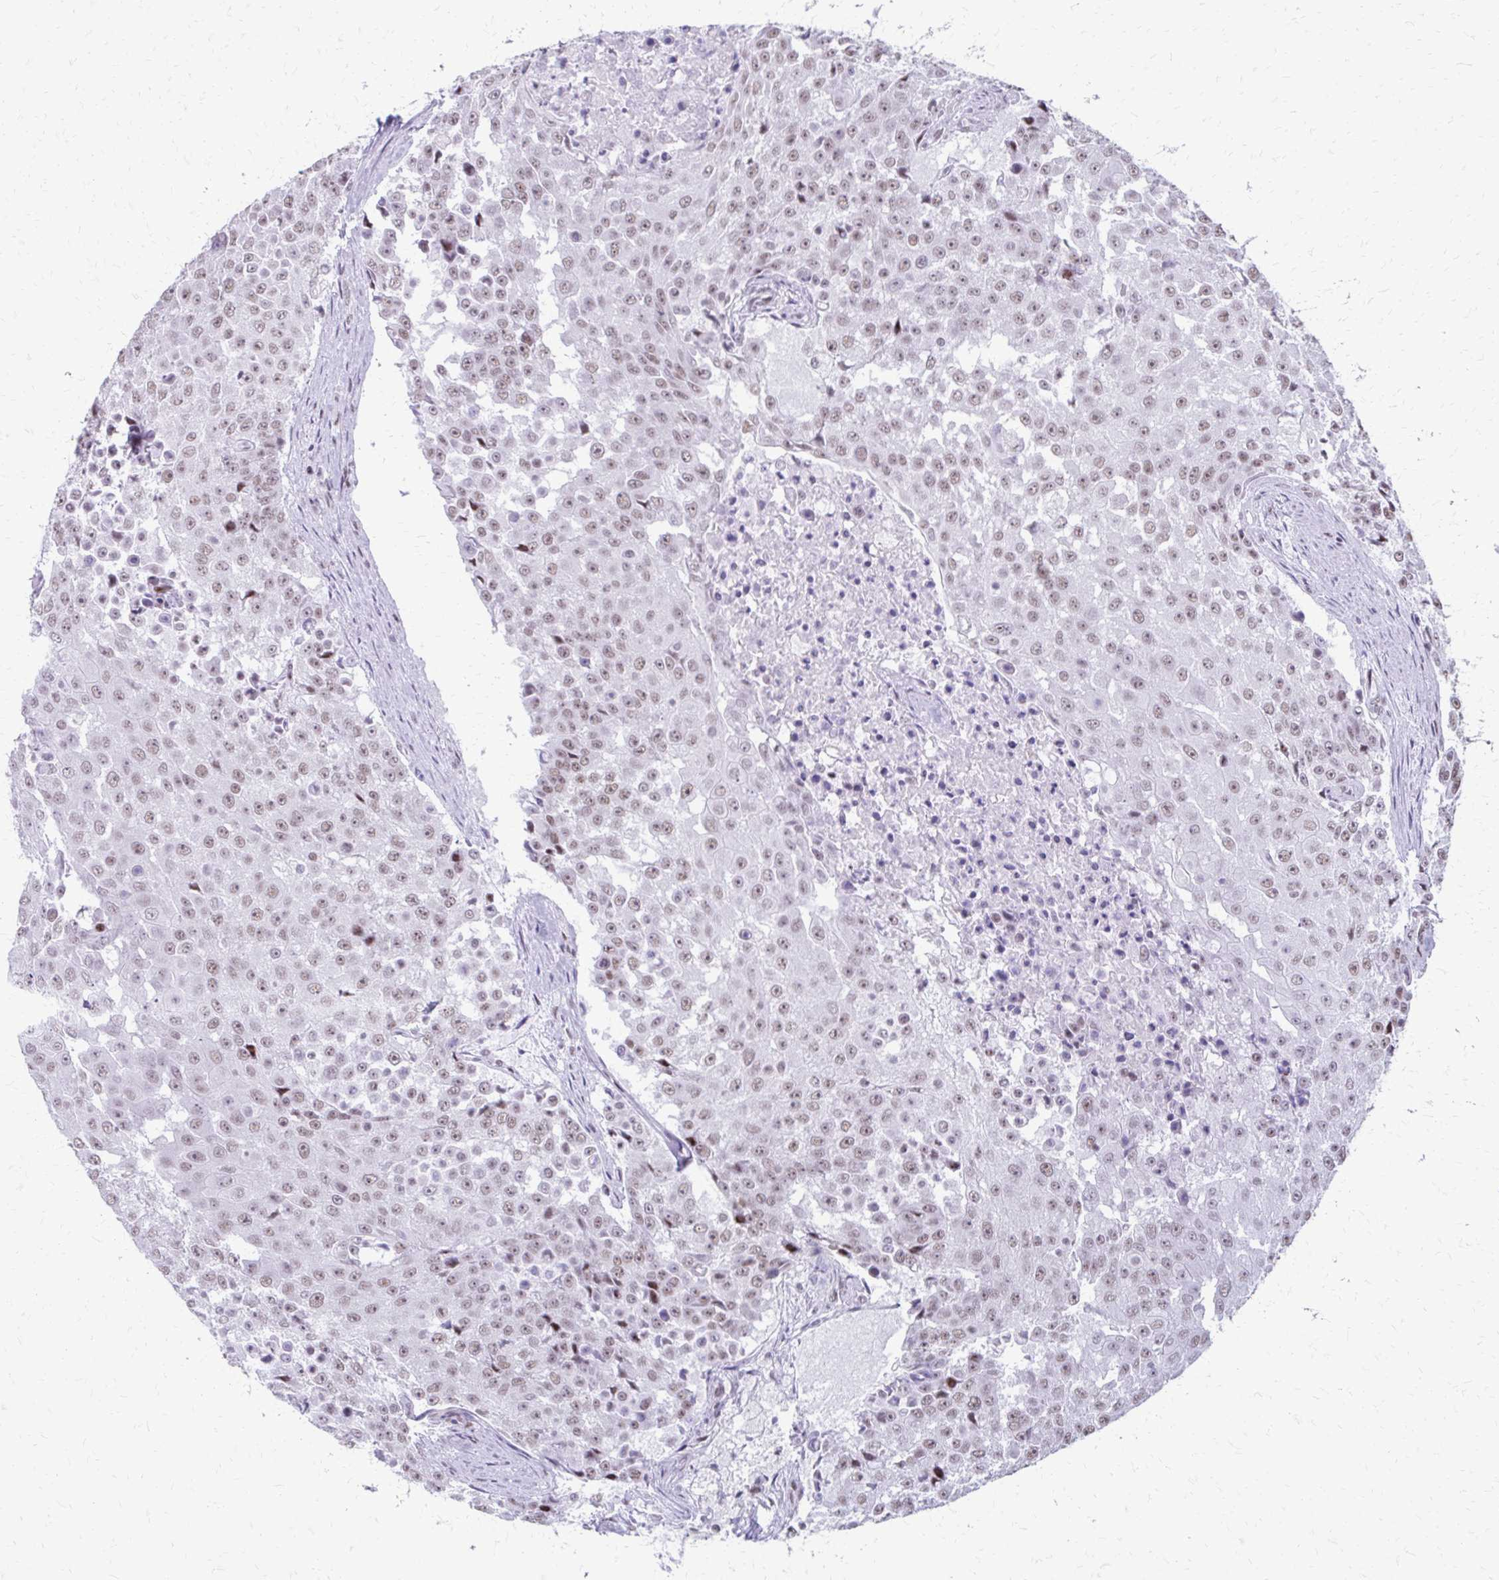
{"staining": {"intensity": "weak", "quantity": ">75%", "location": "nuclear"}, "tissue": "urothelial cancer", "cell_type": "Tumor cells", "image_type": "cancer", "snomed": [{"axis": "morphology", "description": "Urothelial carcinoma, High grade"}, {"axis": "topography", "description": "Urinary bladder"}], "caption": "The micrograph reveals a brown stain indicating the presence of a protein in the nuclear of tumor cells in urothelial cancer.", "gene": "SS18", "patient": {"sex": "female", "age": 63}}